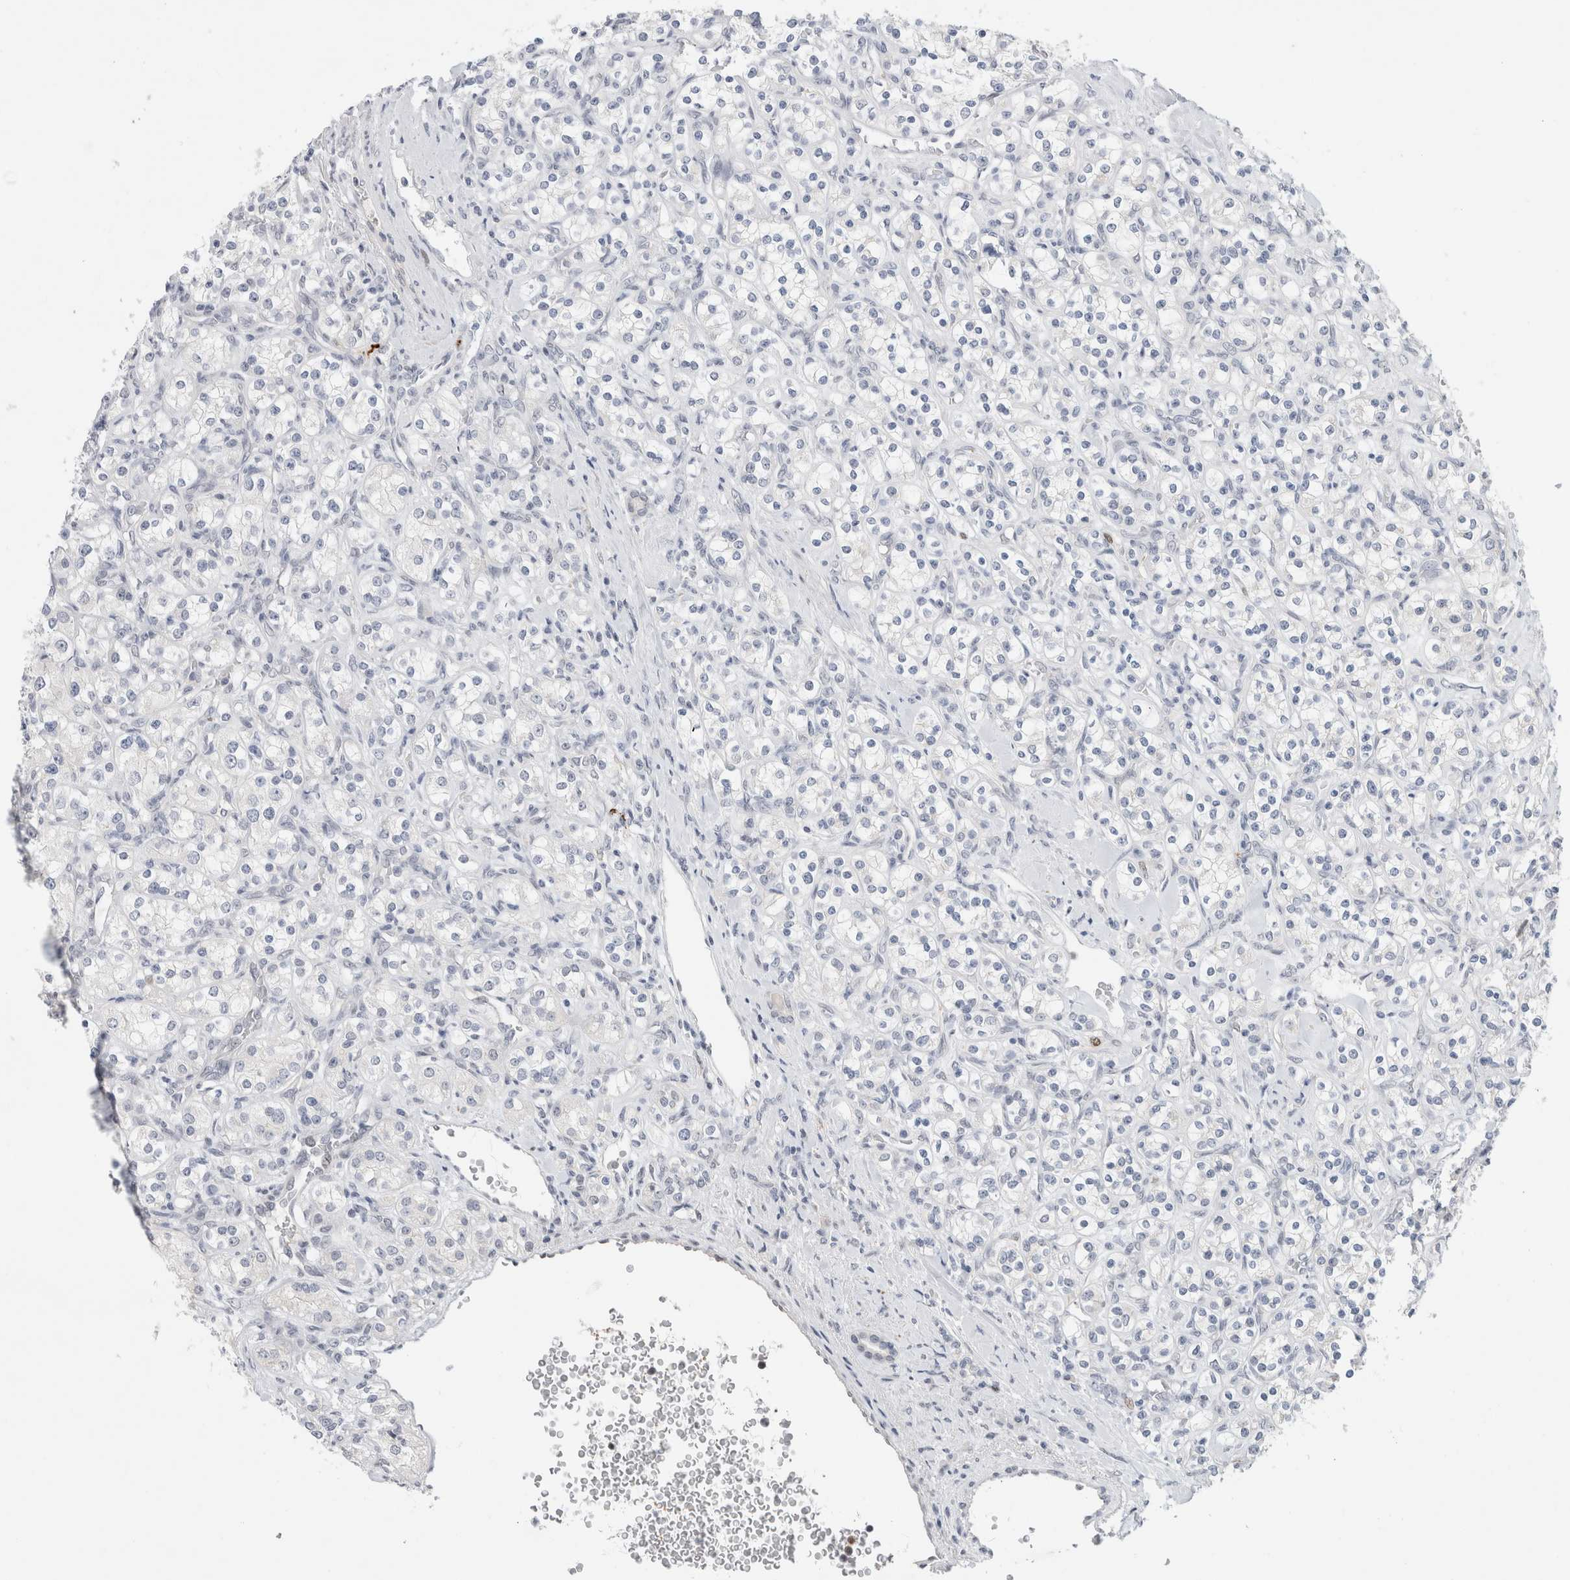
{"staining": {"intensity": "negative", "quantity": "none", "location": "none"}, "tissue": "renal cancer", "cell_type": "Tumor cells", "image_type": "cancer", "snomed": [{"axis": "morphology", "description": "Adenocarcinoma, NOS"}, {"axis": "topography", "description": "Kidney"}], "caption": "High magnification brightfield microscopy of renal cancer stained with DAB (brown) and counterstained with hematoxylin (blue): tumor cells show no significant staining.", "gene": "KNL1", "patient": {"sex": "male", "age": 77}}